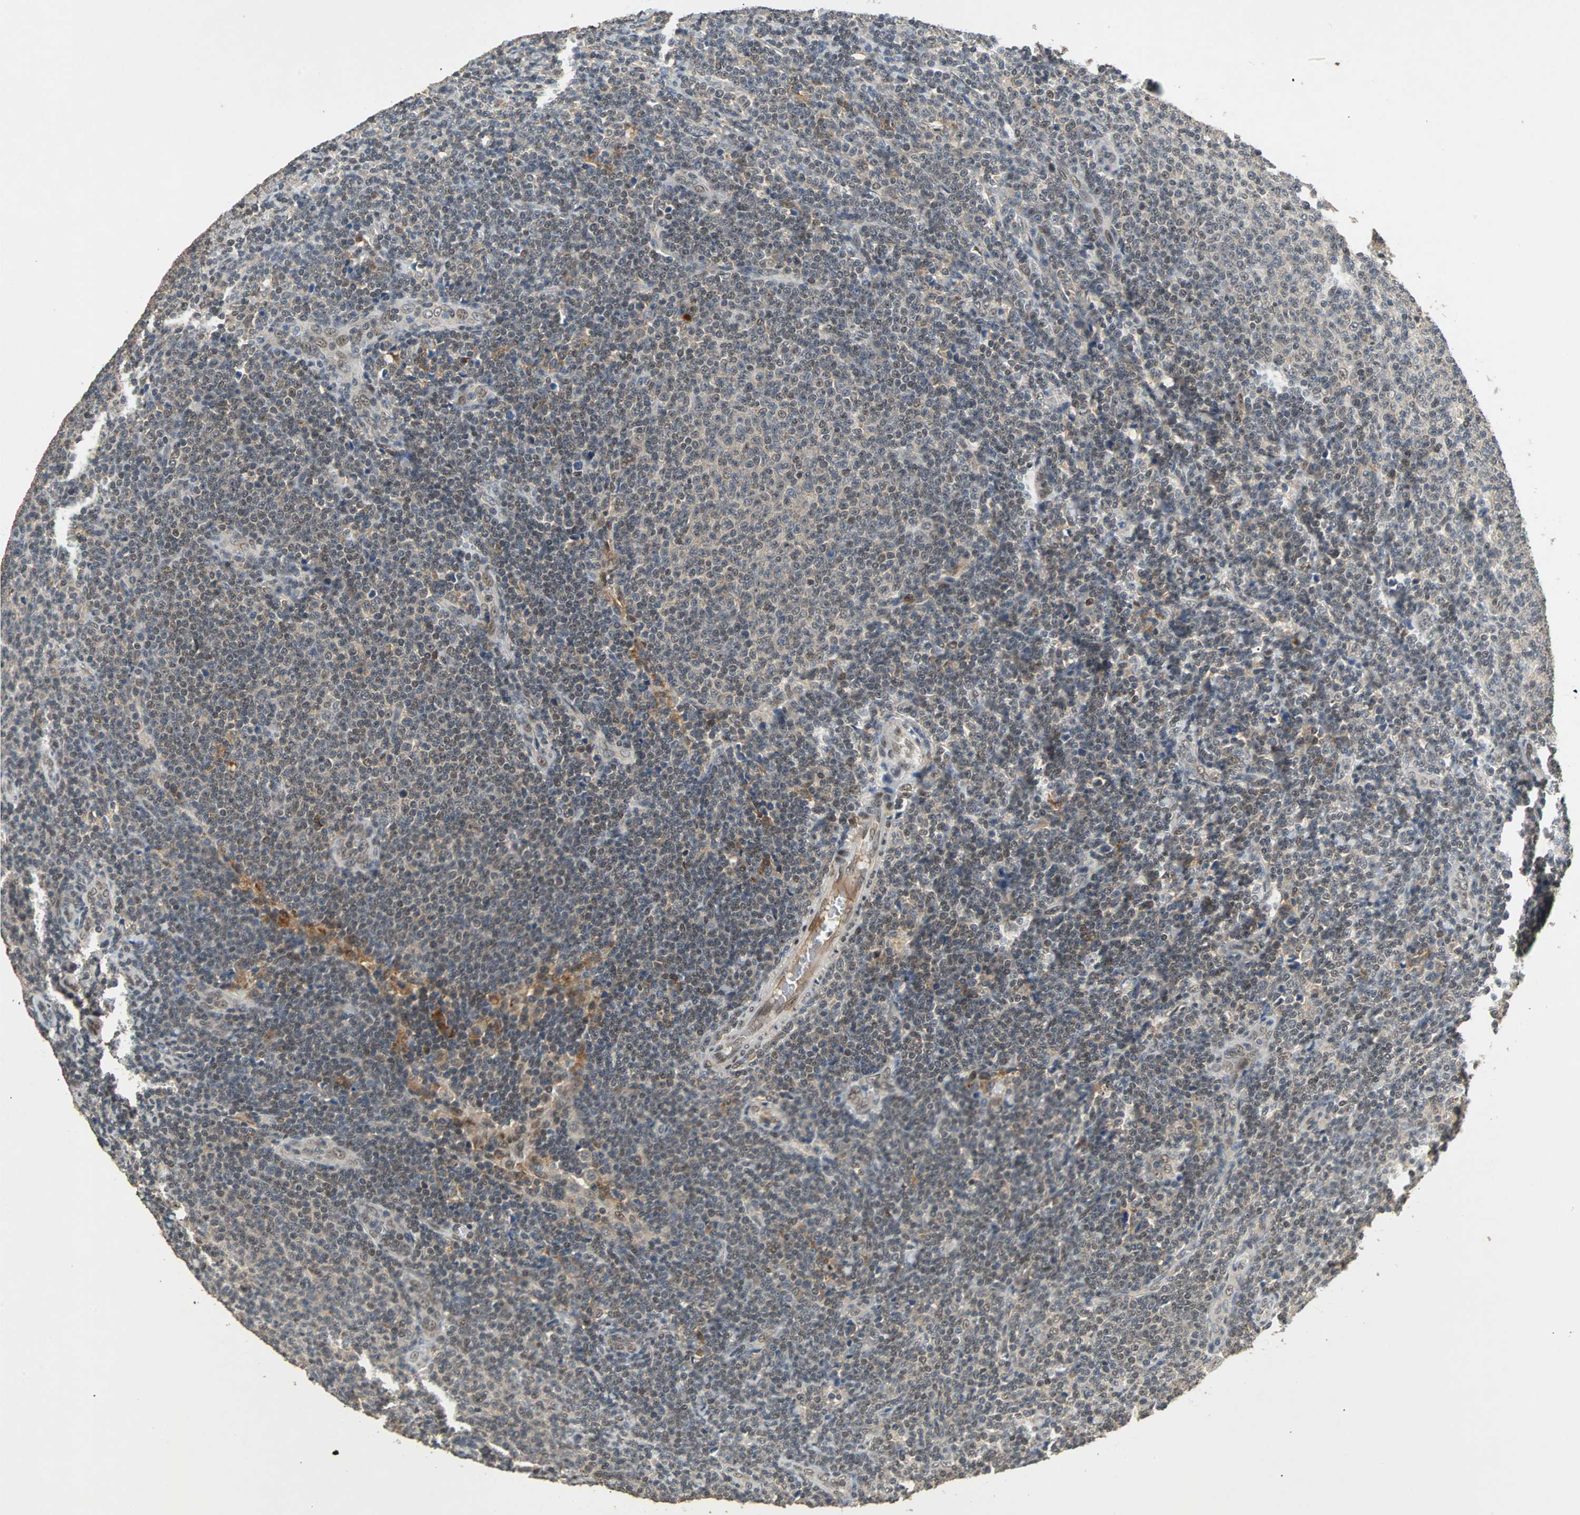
{"staining": {"intensity": "moderate", "quantity": "25%-75%", "location": "cytoplasmic/membranous,nuclear"}, "tissue": "lymphoma", "cell_type": "Tumor cells", "image_type": "cancer", "snomed": [{"axis": "morphology", "description": "Malignant lymphoma, non-Hodgkin's type, Low grade"}, {"axis": "topography", "description": "Lymph node"}], "caption": "Tumor cells show medium levels of moderate cytoplasmic/membranous and nuclear expression in approximately 25%-75% of cells in human malignant lymphoma, non-Hodgkin's type (low-grade).", "gene": "PHC1", "patient": {"sex": "male", "age": 66}}